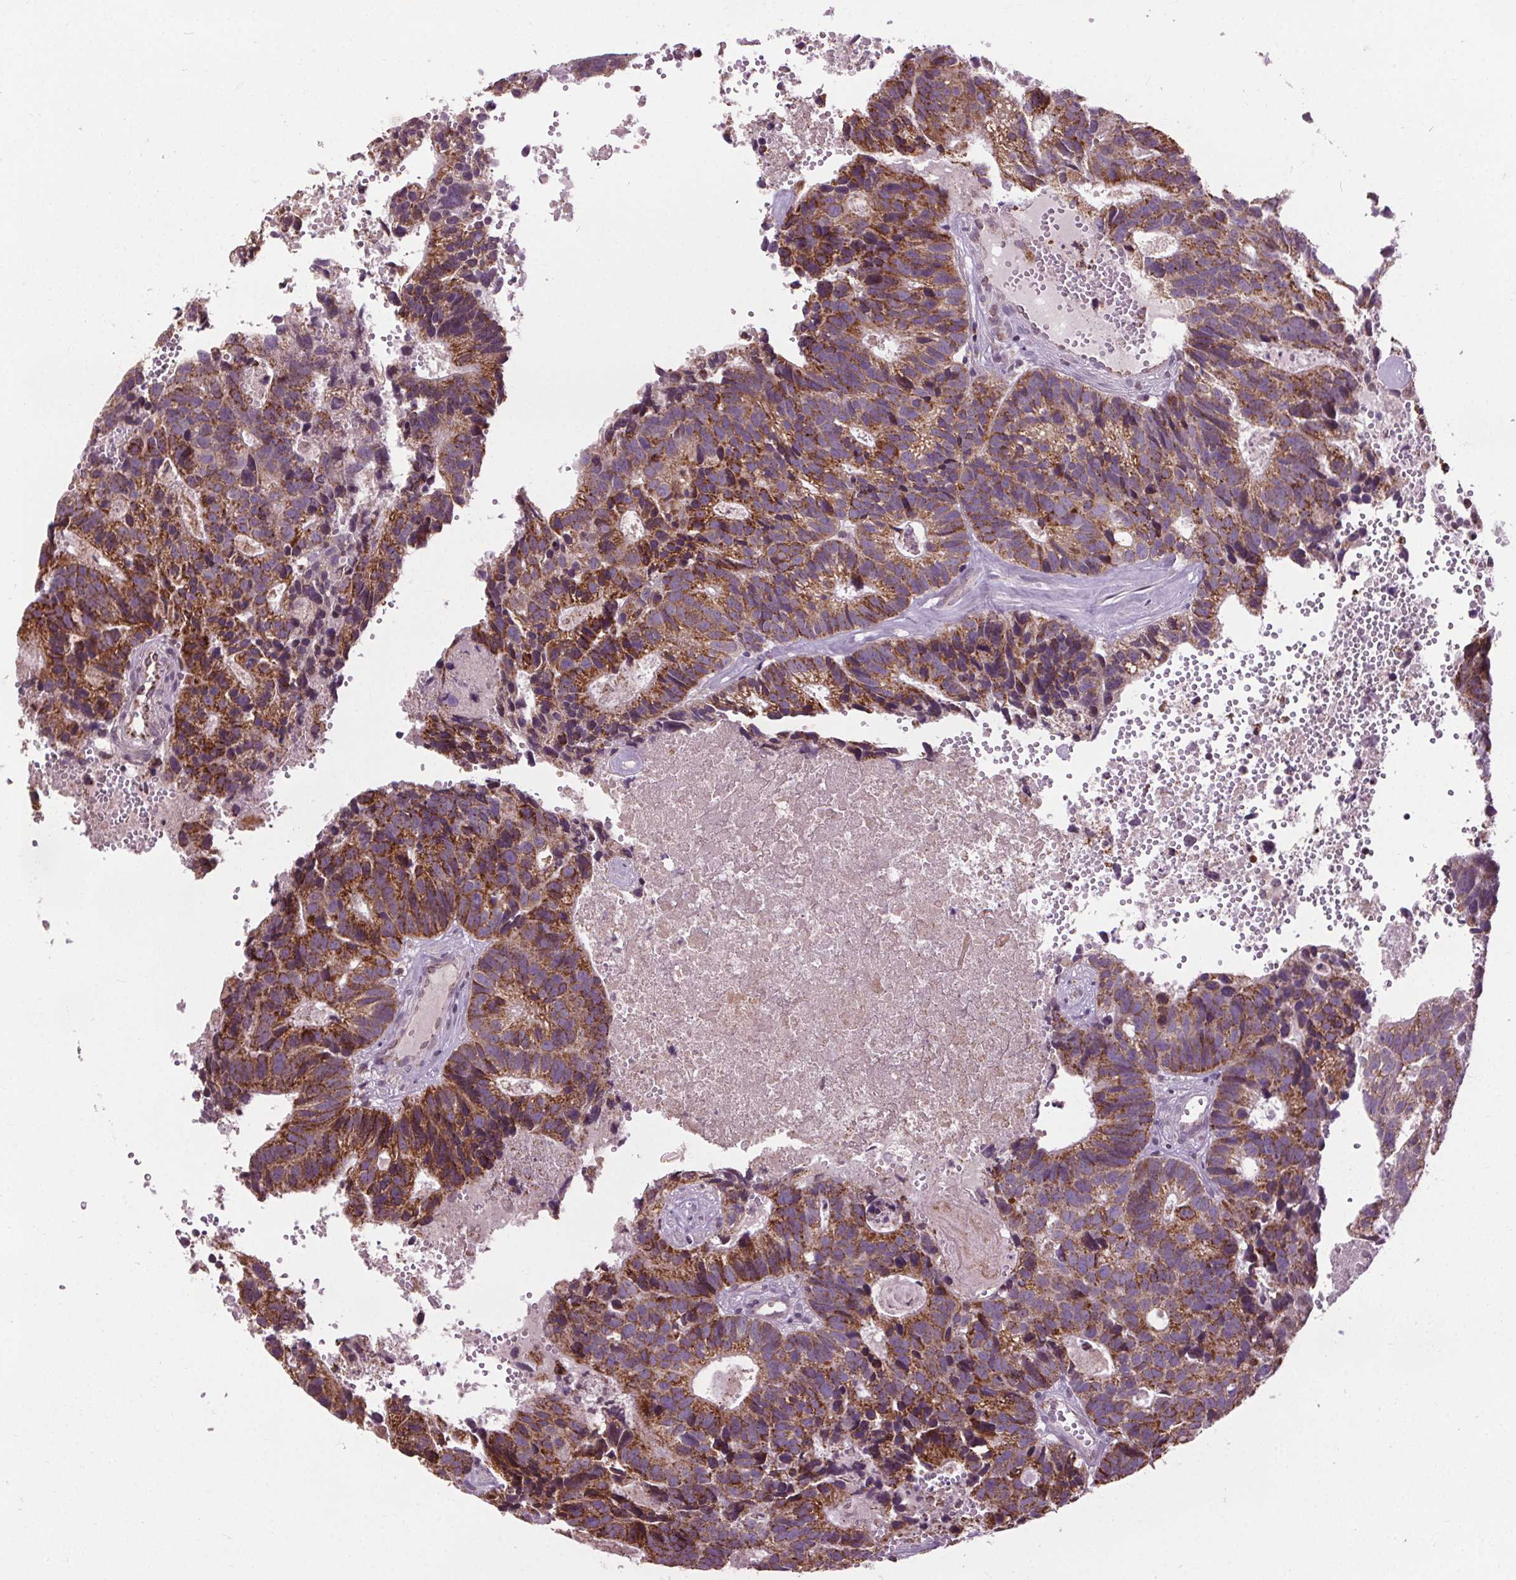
{"staining": {"intensity": "moderate", "quantity": "25%-75%", "location": "cytoplasmic/membranous"}, "tissue": "head and neck cancer", "cell_type": "Tumor cells", "image_type": "cancer", "snomed": [{"axis": "morphology", "description": "Adenocarcinoma, NOS"}, {"axis": "topography", "description": "Head-Neck"}], "caption": "Adenocarcinoma (head and neck) stained with a brown dye displays moderate cytoplasmic/membranous positive expression in approximately 25%-75% of tumor cells.", "gene": "LFNG", "patient": {"sex": "male", "age": 62}}